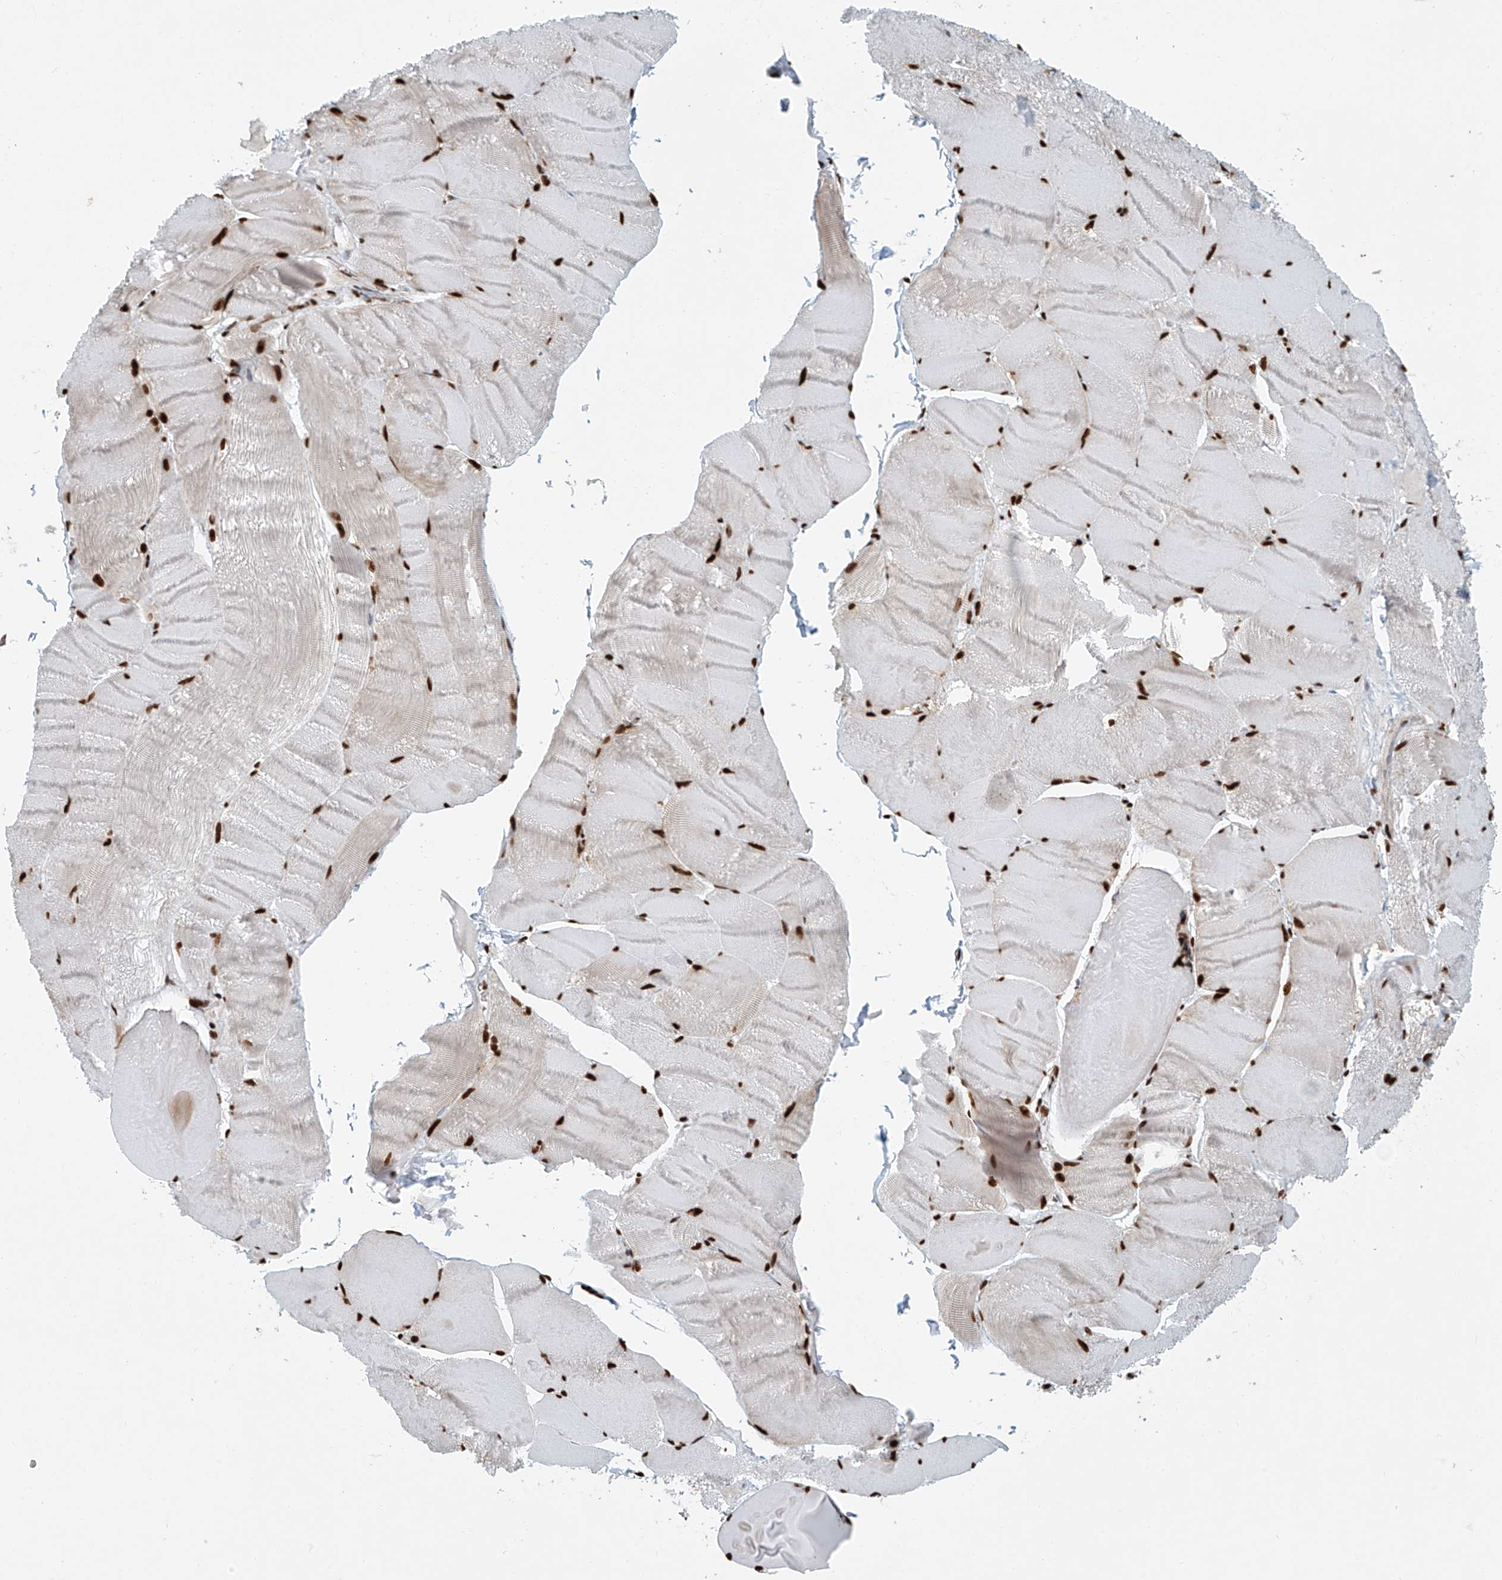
{"staining": {"intensity": "strong", "quantity": ">75%", "location": "nuclear"}, "tissue": "skeletal muscle", "cell_type": "Myocytes", "image_type": "normal", "snomed": [{"axis": "morphology", "description": "Normal tissue, NOS"}, {"axis": "morphology", "description": "Basal cell carcinoma"}, {"axis": "topography", "description": "Skeletal muscle"}], "caption": "An immunohistochemistry micrograph of benign tissue is shown. Protein staining in brown highlights strong nuclear positivity in skeletal muscle within myocytes.", "gene": "FAM193B", "patient": {"sex": "female", "age": 64}}